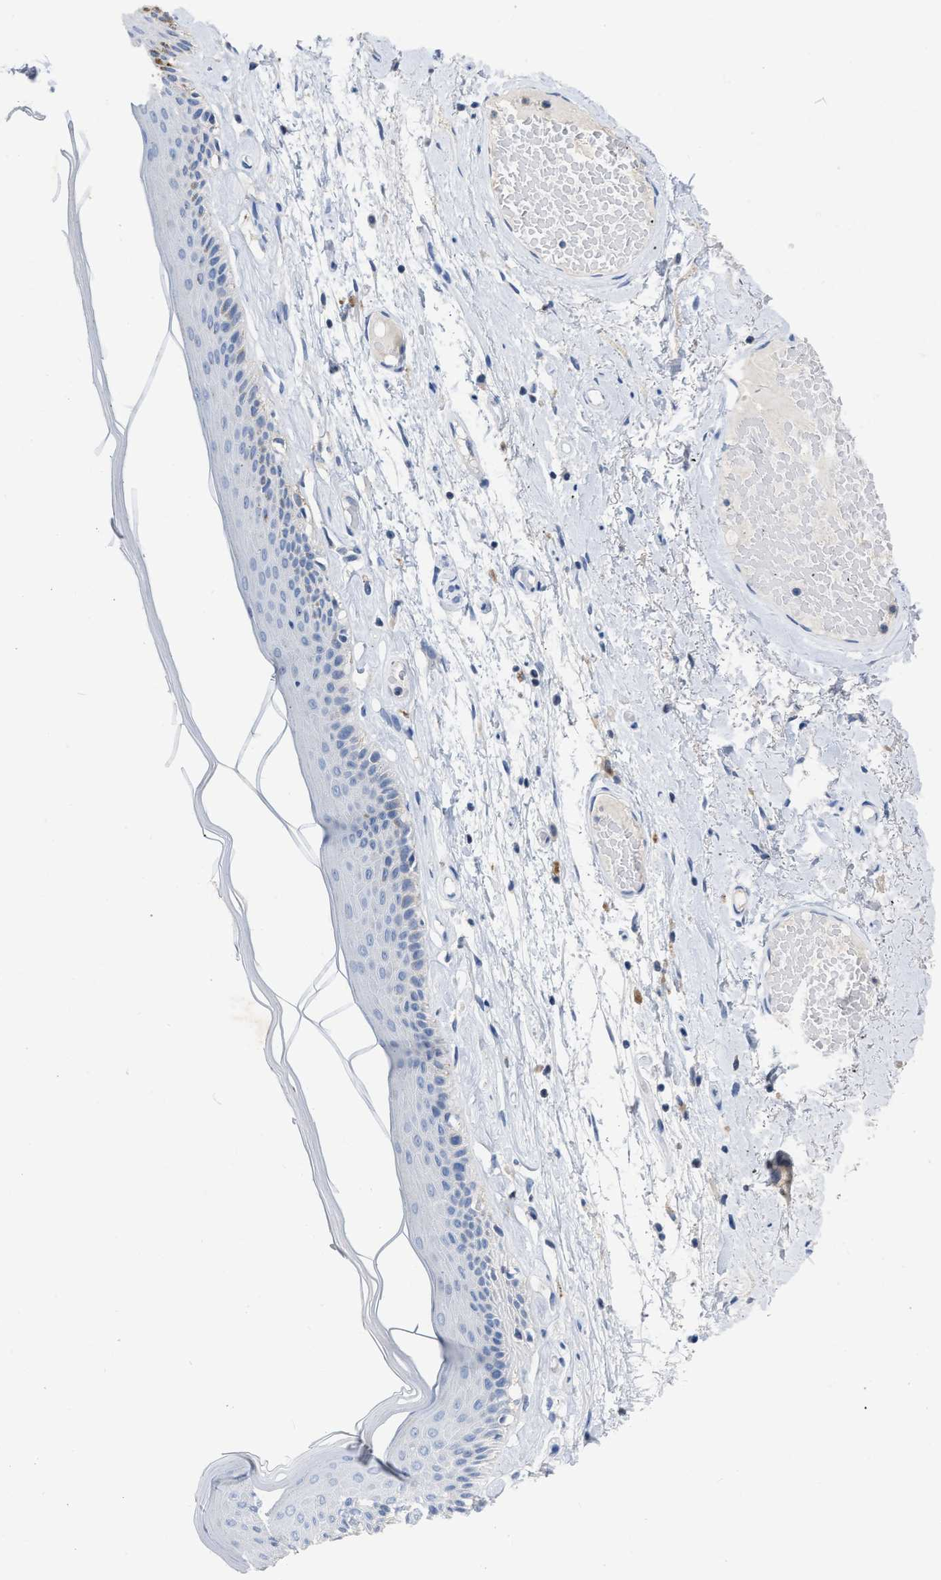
{"staining": {"intensity": "weak", "quantity": "<25%", "location": "cytoplasmic/membranous"}, "tissue": "skin", "cell_type": "Epidermal cells", "image_type": "normal", "snomed": [{"axis": "morphology", "description": "Normal tissue, NOS"}, {"axis": "topography", "description": "Vulva"}], "caption": "High magnification brightfield microscopy of benign skin stained with DAB (brown) and counterstained with hematoxylin (blue): epidermal cells show no significant expression.", "gene": "CEACAM5", "patient": {"sex": "female", "age": 73}}